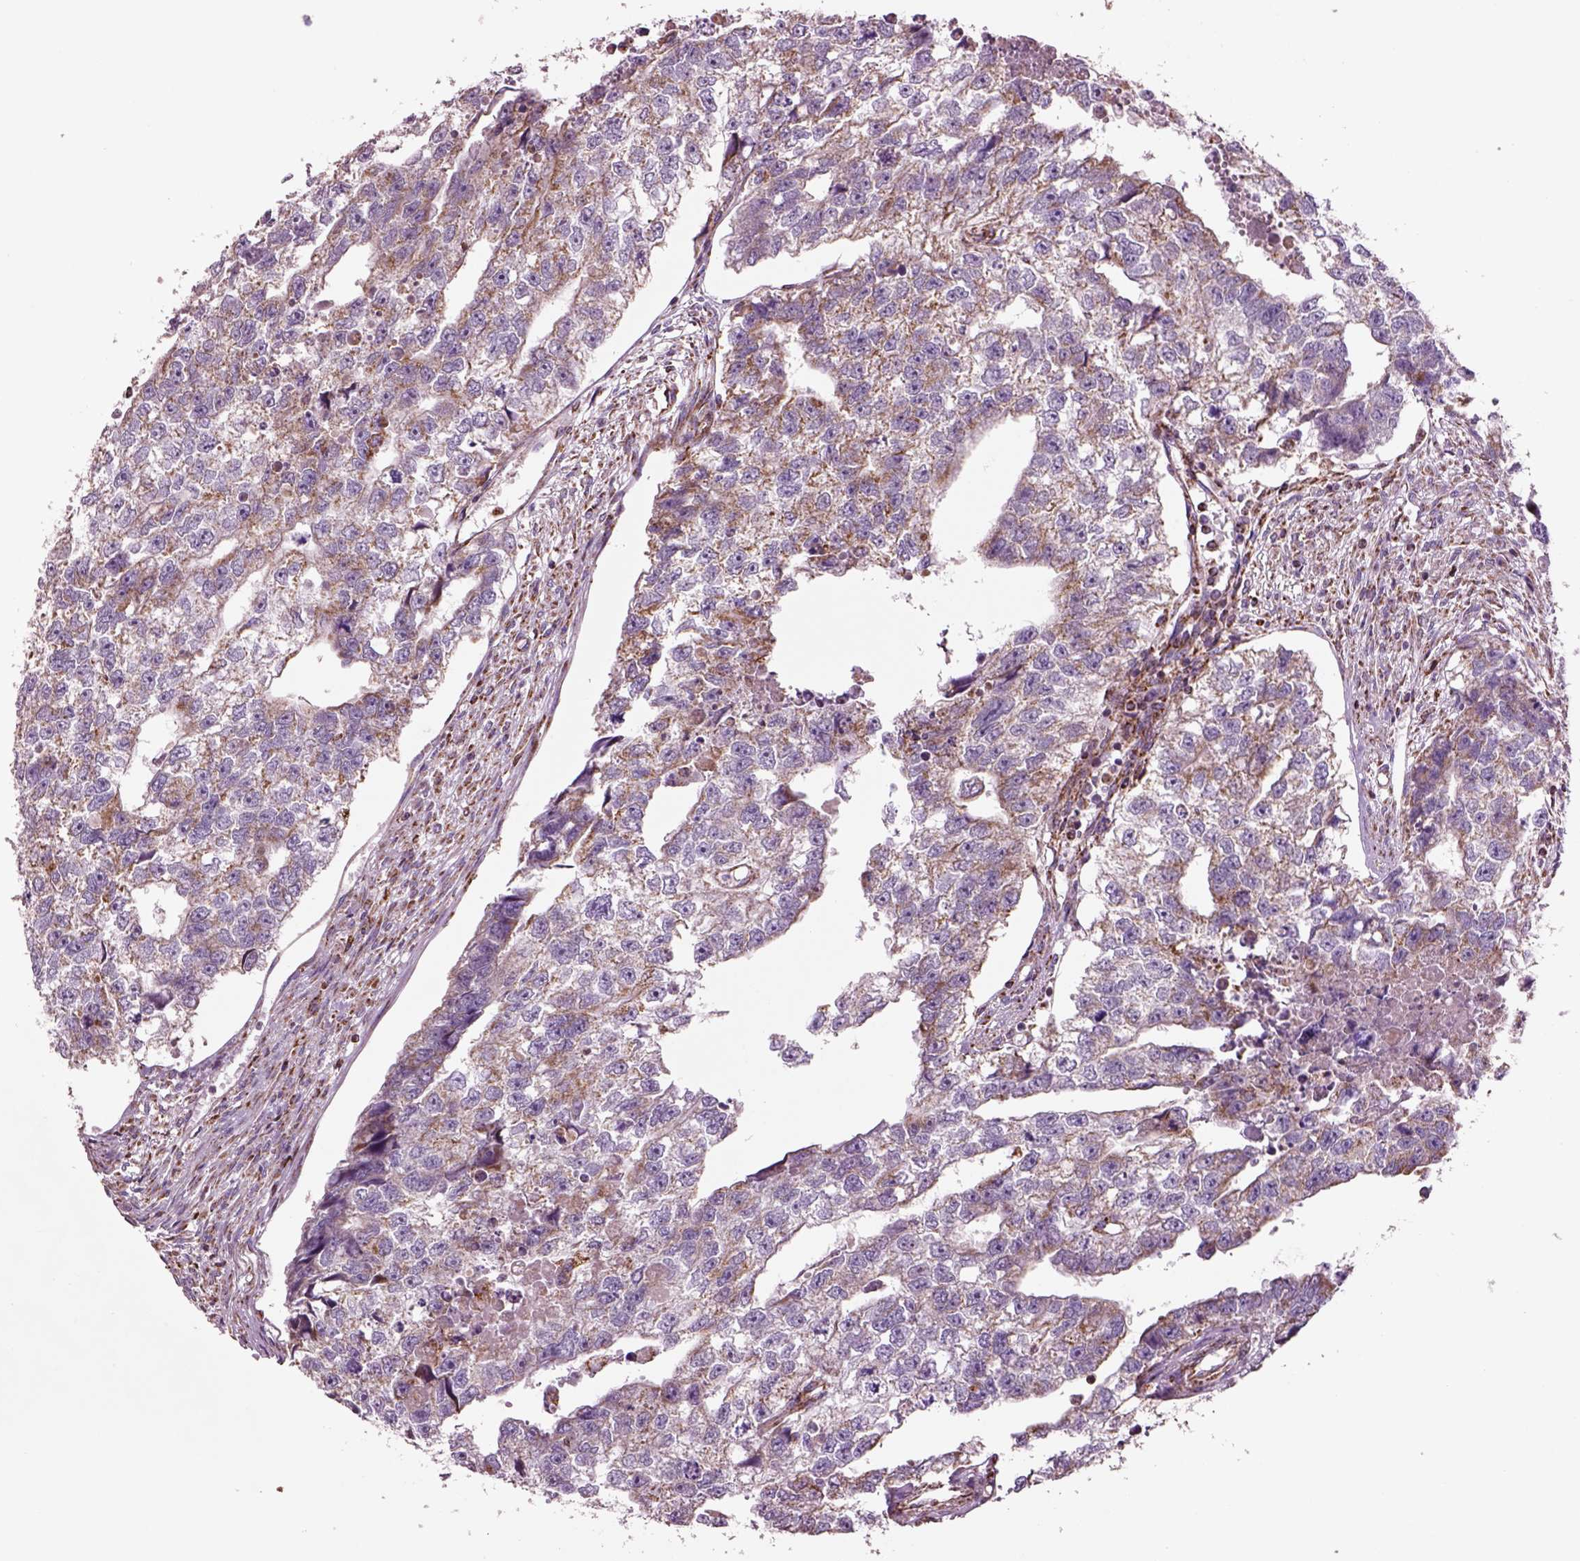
{"staining": {"intensity": "moderate", "quantity": ">75%", "location": "cytoplasmic/membranous"}, "tissue": "testis cancer", "cell_type": "Tumor cells", "image_type": "cancer", "snomed": [{"axis": "morphology", "description": "Carcinoma, Embryonal, NOS"}, {"axis": "morphology", "description": "Teratoma, malignant, NOS"}, {"axis": "topography", "description": "Testis"}], "caption": "Moderate cytoplasmic/membranous staining for a protein is seen in approximately >75% of tumor cells of teratoma (malignant) (testis) using immunohistochemistry (IHC).", "gene": "SLC25A24", "patient": {"sex": "male", "age": 44}}